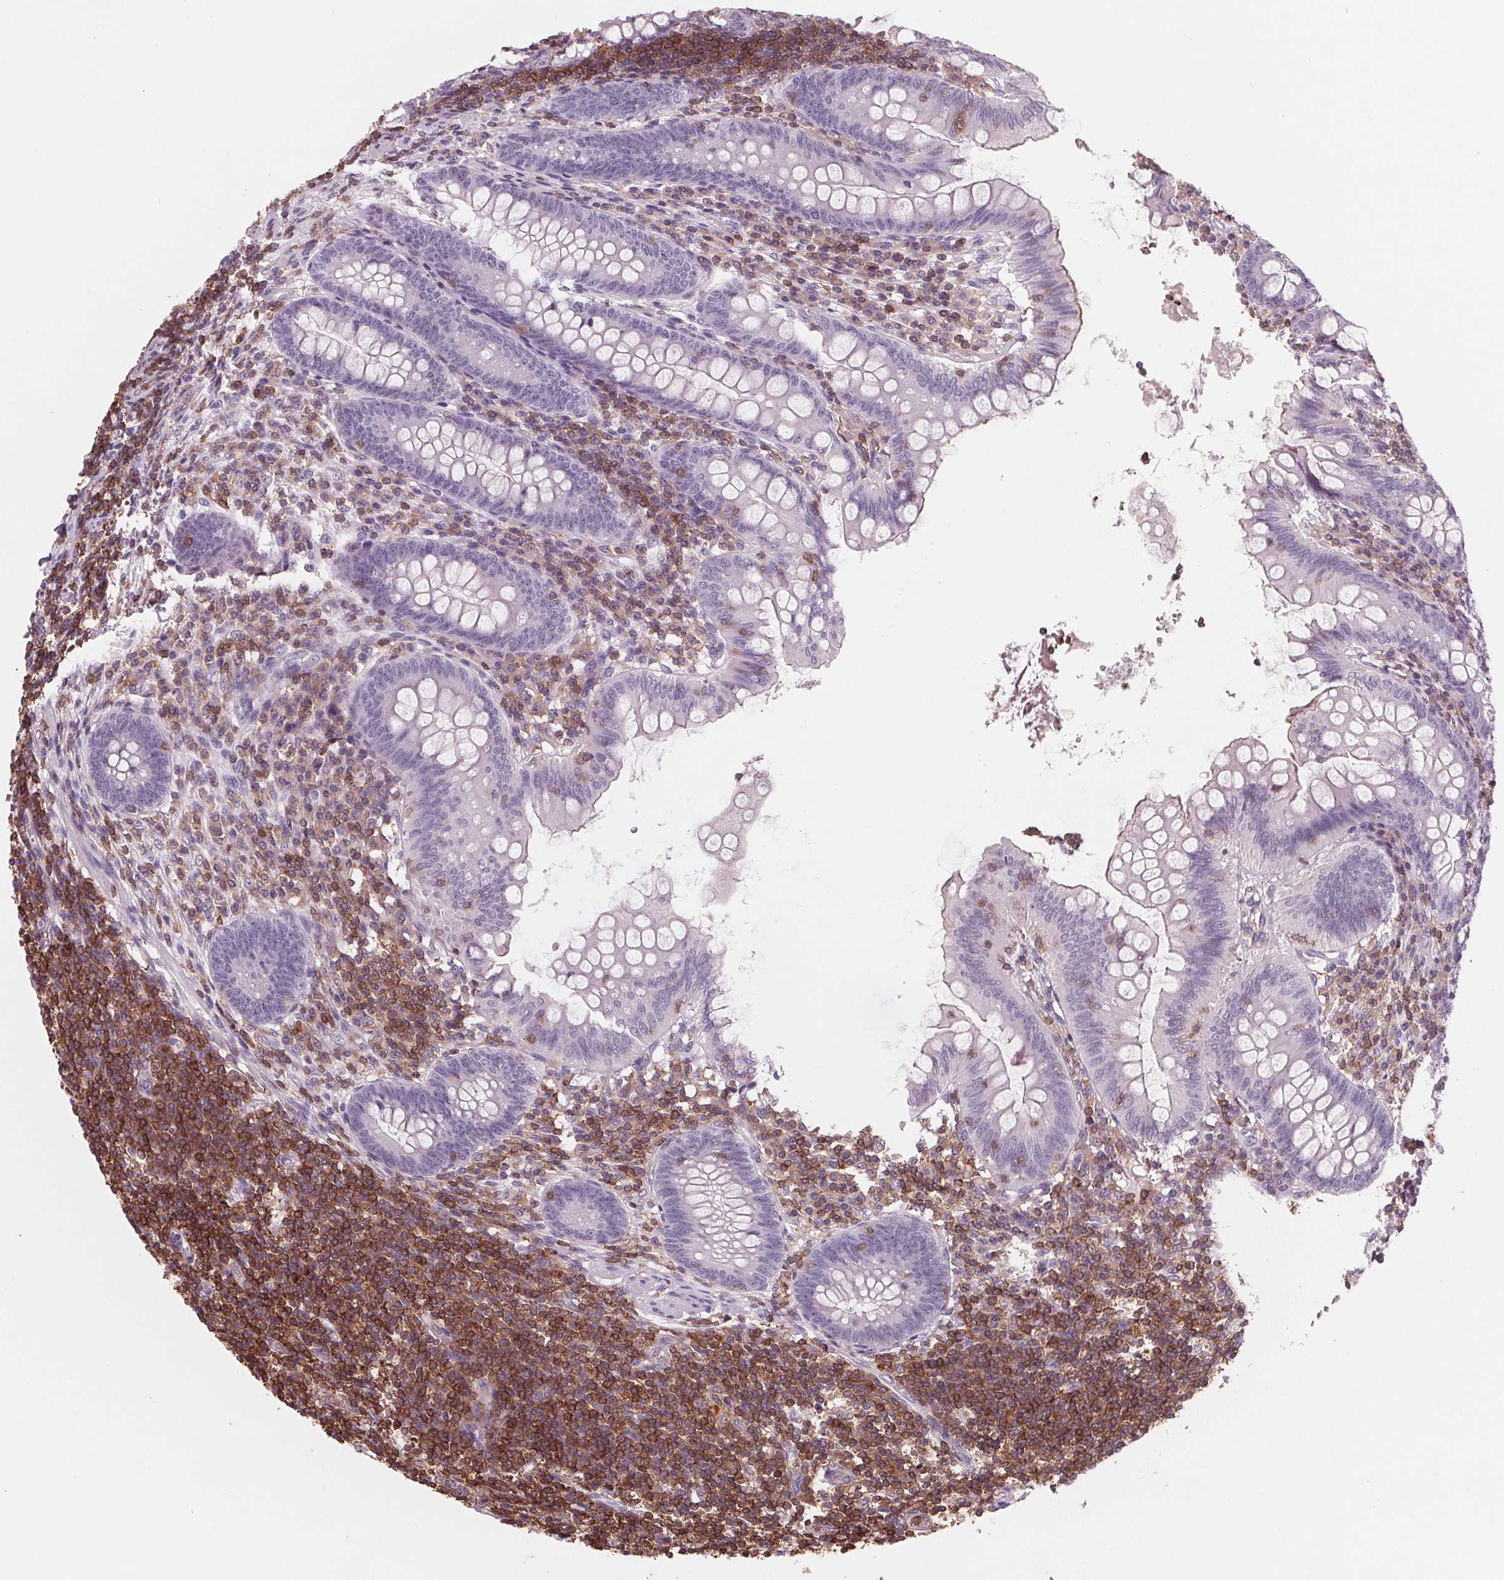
{"staining": {"intensity": "negative", "quantity": "none", "location": "none"}, "tissue": "appendix", "cell_type": "Glandular cells", "image_type": "normal", "snomed": [{"axis": "morphology", "description": "Normal tissue, NOS"}, {"axis": "topography", "description": "Appendix"}], "caption": "Immunohistochemistry (IHC) of normal appendix displays no positivity in glandular cells.", "gene": "ARHGAP25", "patient": {"sex": "female", "age": 57}}